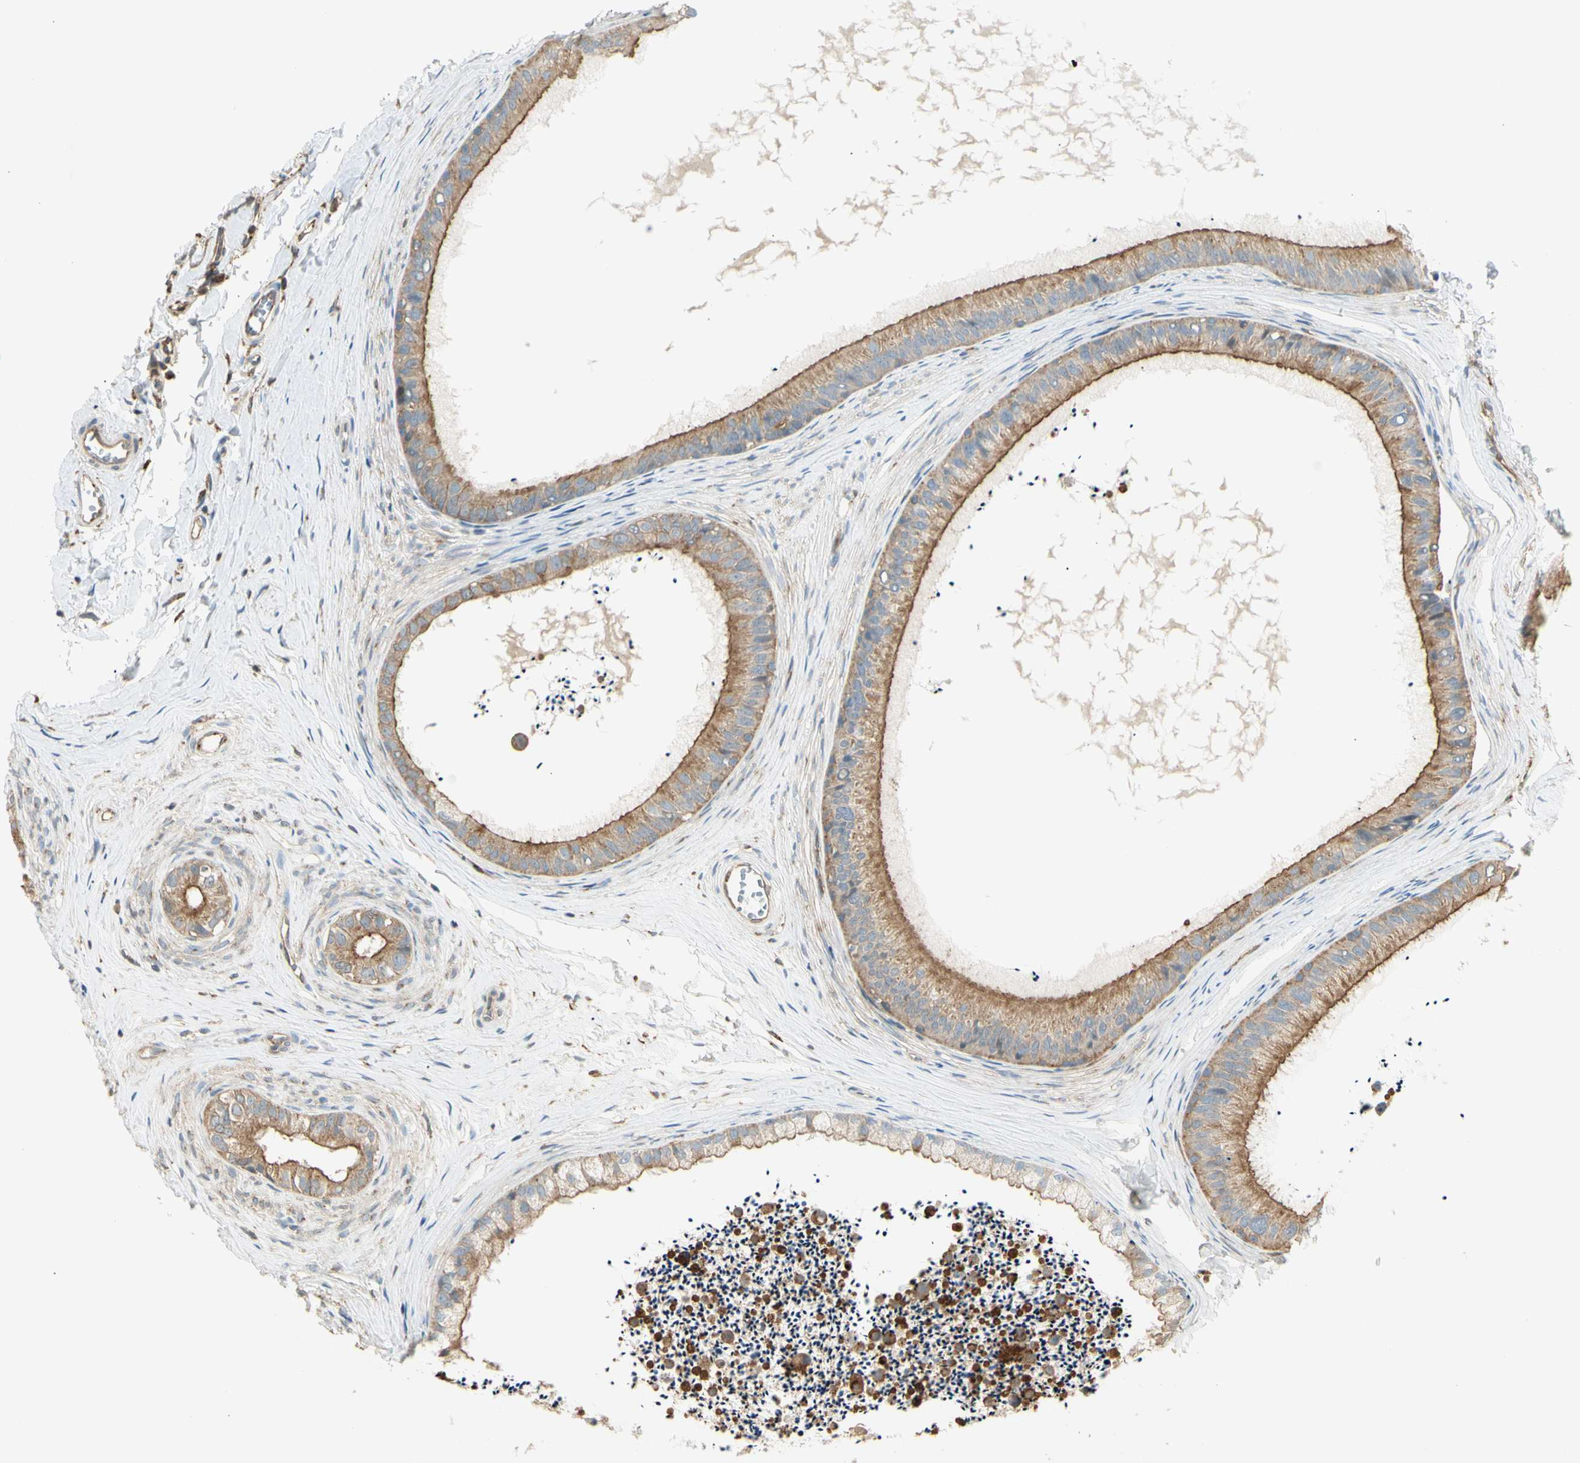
{"staining": {"intensity": "moderate", "quantity": ">75%", "location": "cytoplasmic/membranous"}, "tissue": "epididymis", "cell_type": "Glandular cells", "image_type": "normal", "snomed": [{"axis": "morphology", "description": "Normal tissue, NOS"}, {"axis": "topography", "description": "Epididymis"}], "caption": "Moderate cytoplasmic/membranous expression for a protein is seen in approximately >75% of glandular cells of unremarkable epididymis using IHC.", "gene": "AGFG1", "patient": {"sex": "male", "age": 56}}